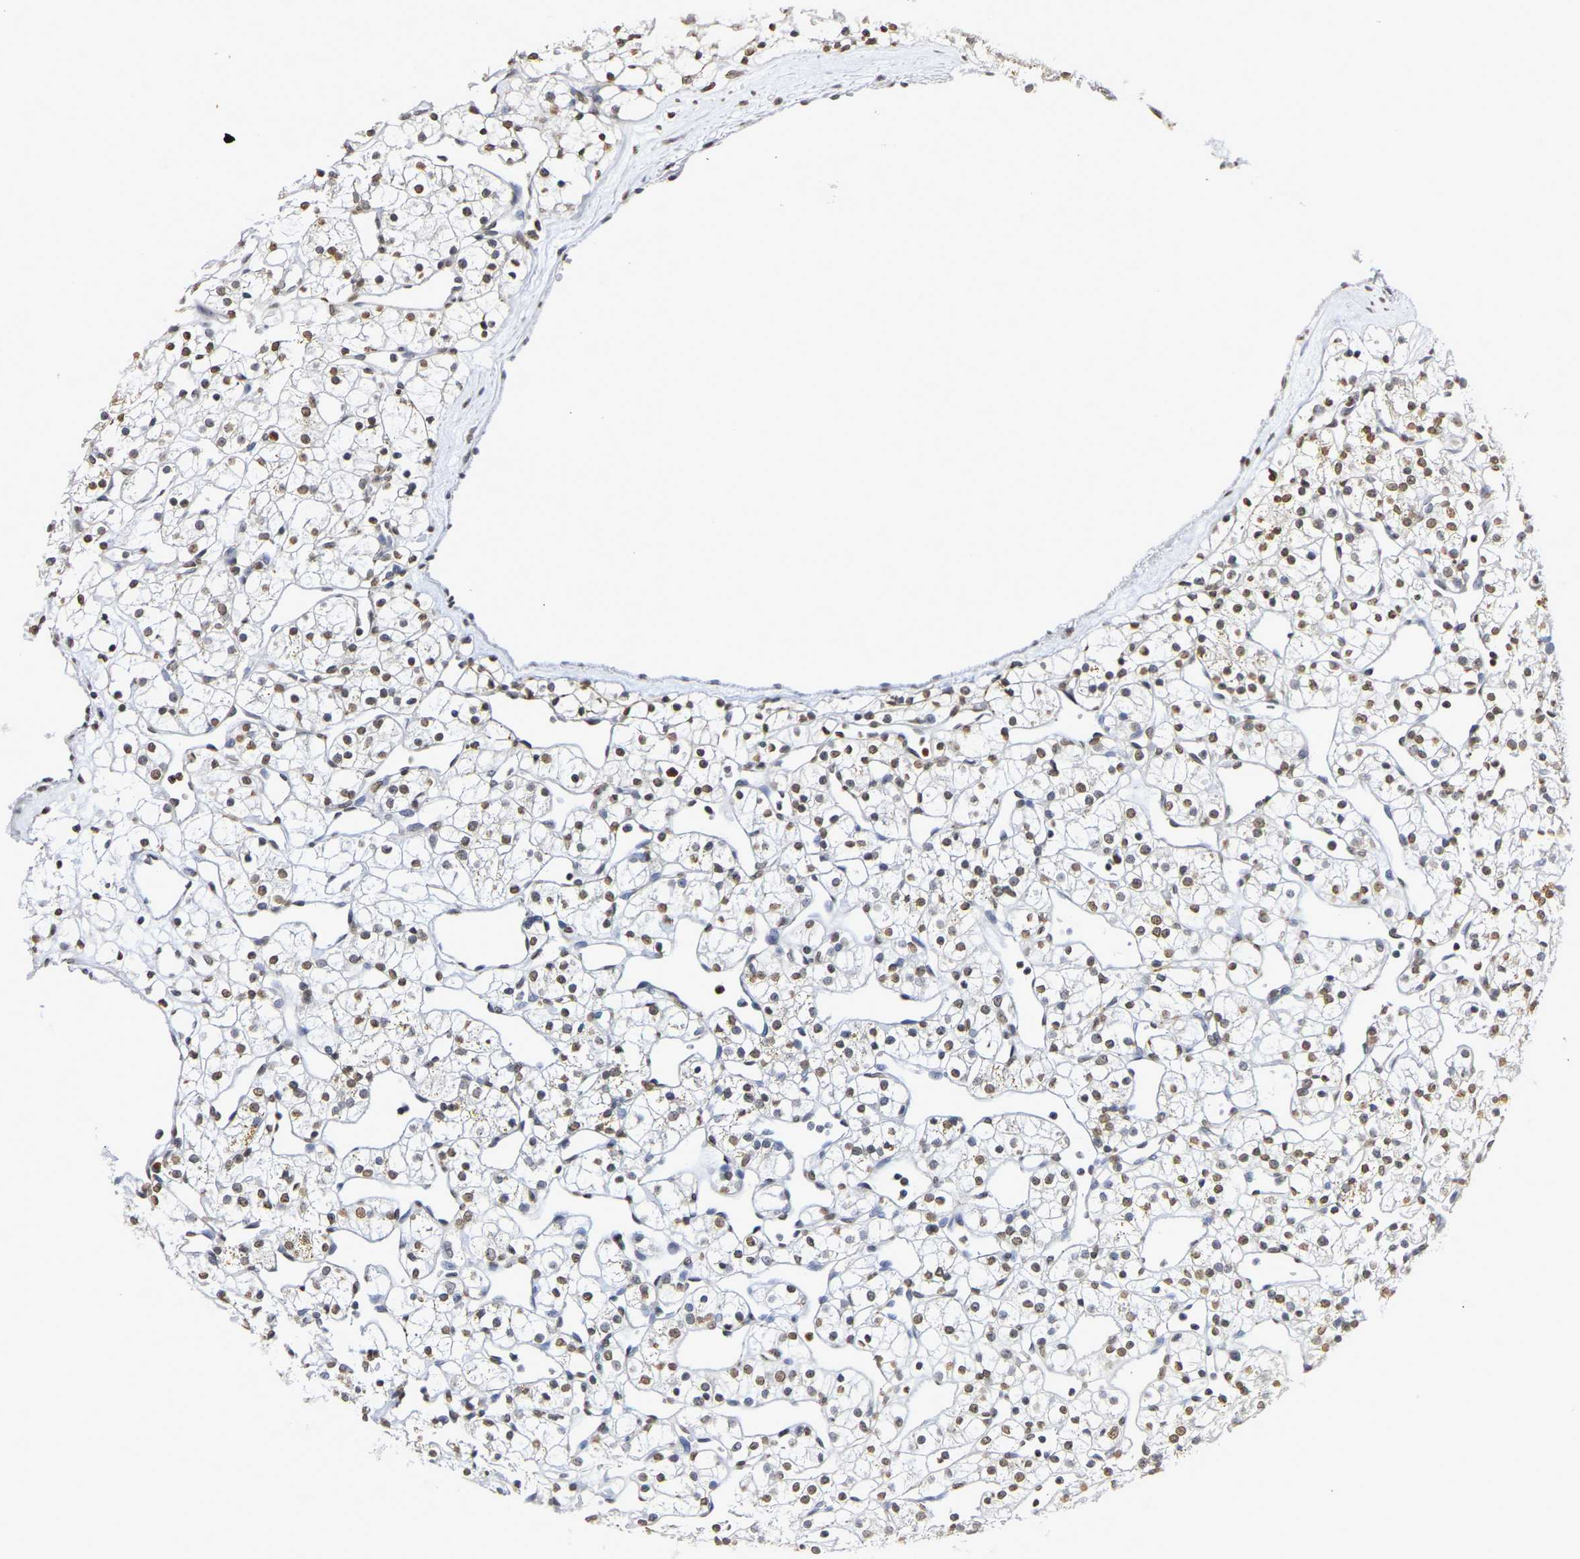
{"staining": {"intensity": "moderate", "quantity": ">75%", "location": "nuclear"}, "tissue": "renal cancer", "cell_type": "Tumor cells", "image_type": "cancer", "snomed": [{"axis": "morphology", "description": "Adenocarcinoma, NOS"}, {"axis": "topography", "description": "Kidney"}], "caption": "Protein staining reveals moderate nuclear expression in about >75% of tumor cells in renal cancer.", "gene": "ATF4", "patient": {"sex": "female", "age": 60}}